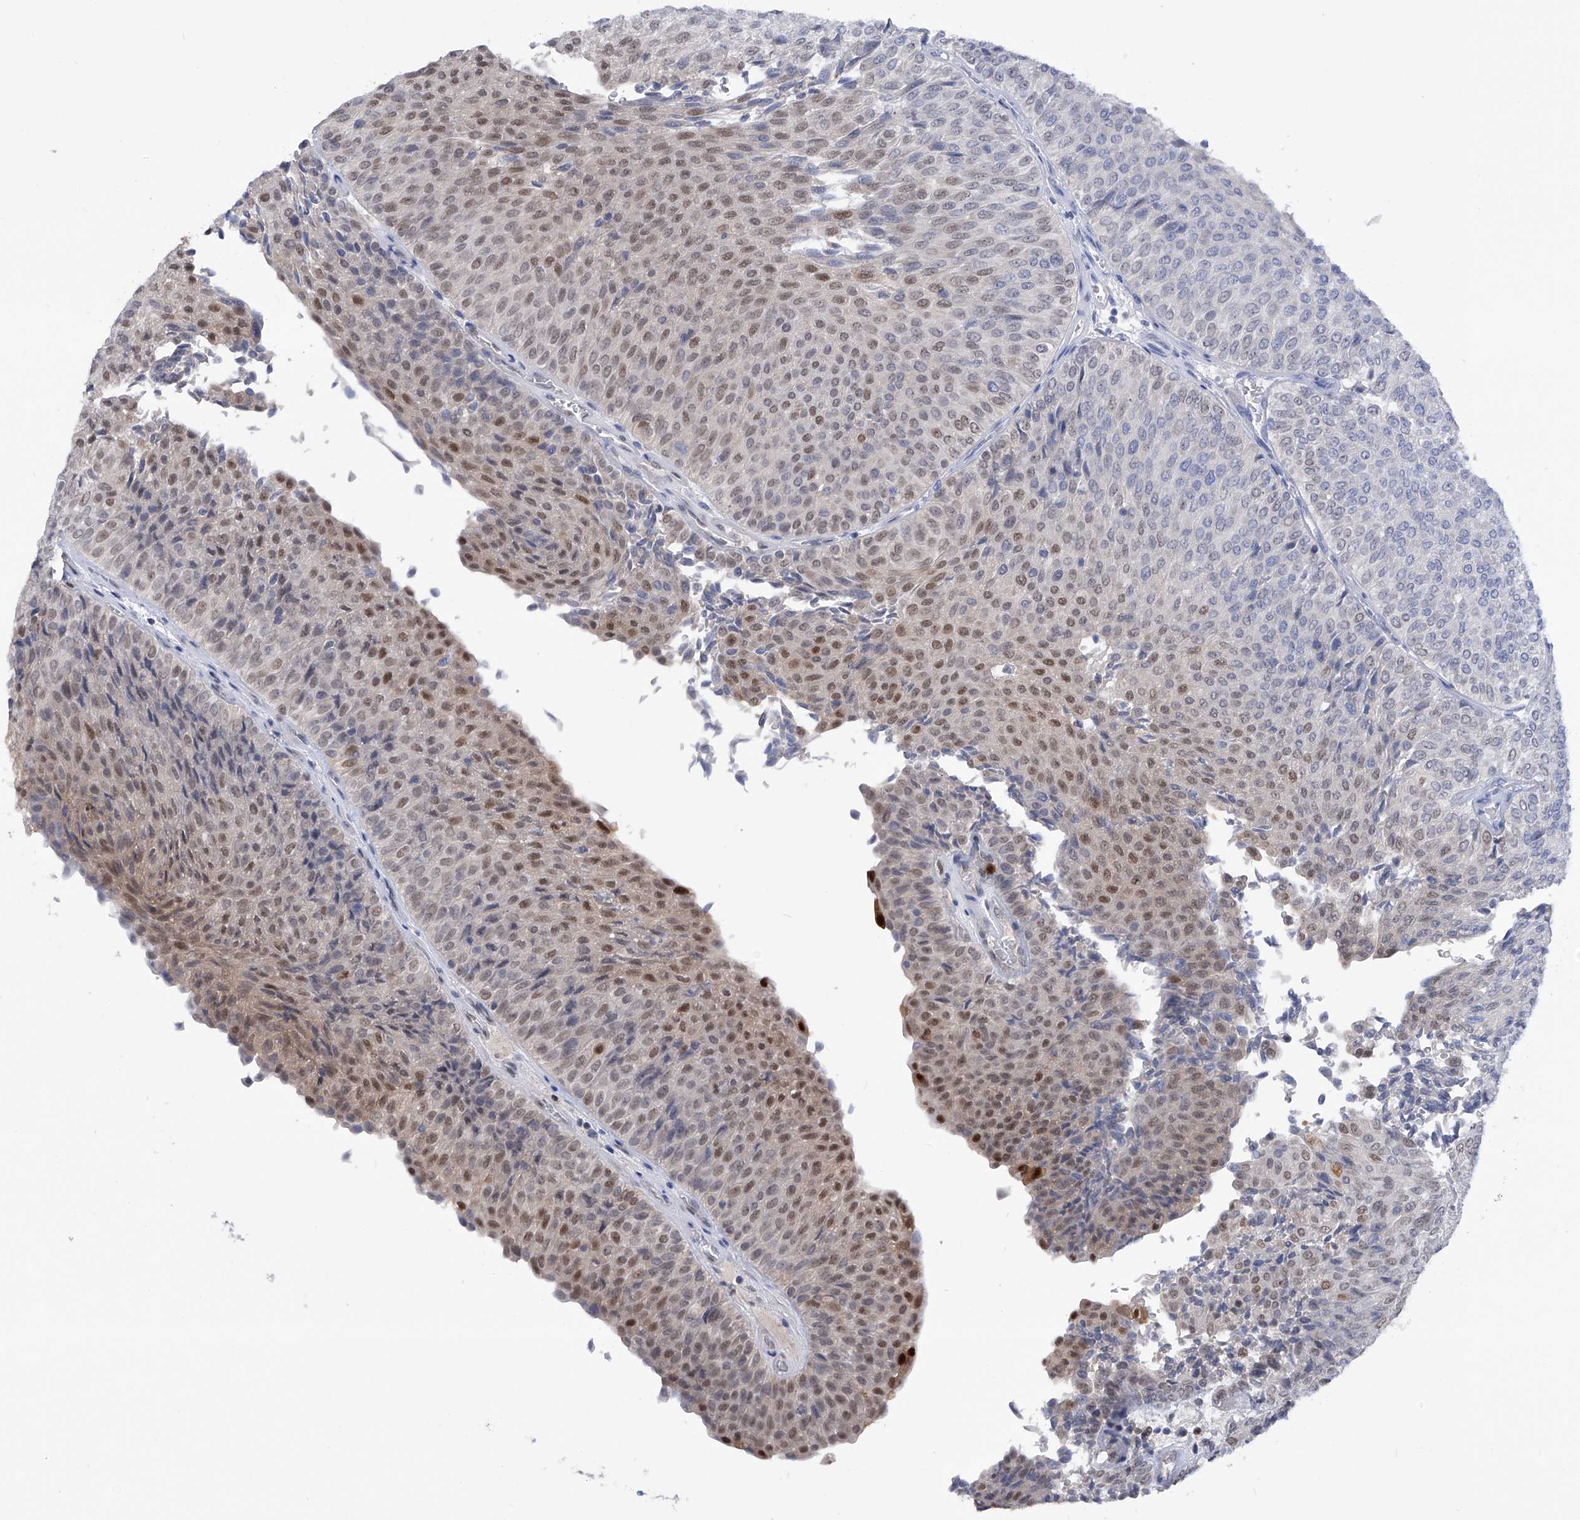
{"staining": {"intensity": "moderate", "quantity": "25%-75%", "location": "nuclear"}, "tissue": "urothelial cancer", "cell_type": "Tumor cells", "image_type": "cancer", "snomed": [{"axis": "morphology", "description": "Urothelial carcinoma, Low grade"}, {"axis": "topography", "description": "Urinary bladder"}], "caption": "Tumor cells exhibit medium levels of moderate nuclear staining in about 25%-75% of cells in low-grade urothelial carcinoma.", "gene": "PHF20", "patient": {"sex": "male", "age": 78}}